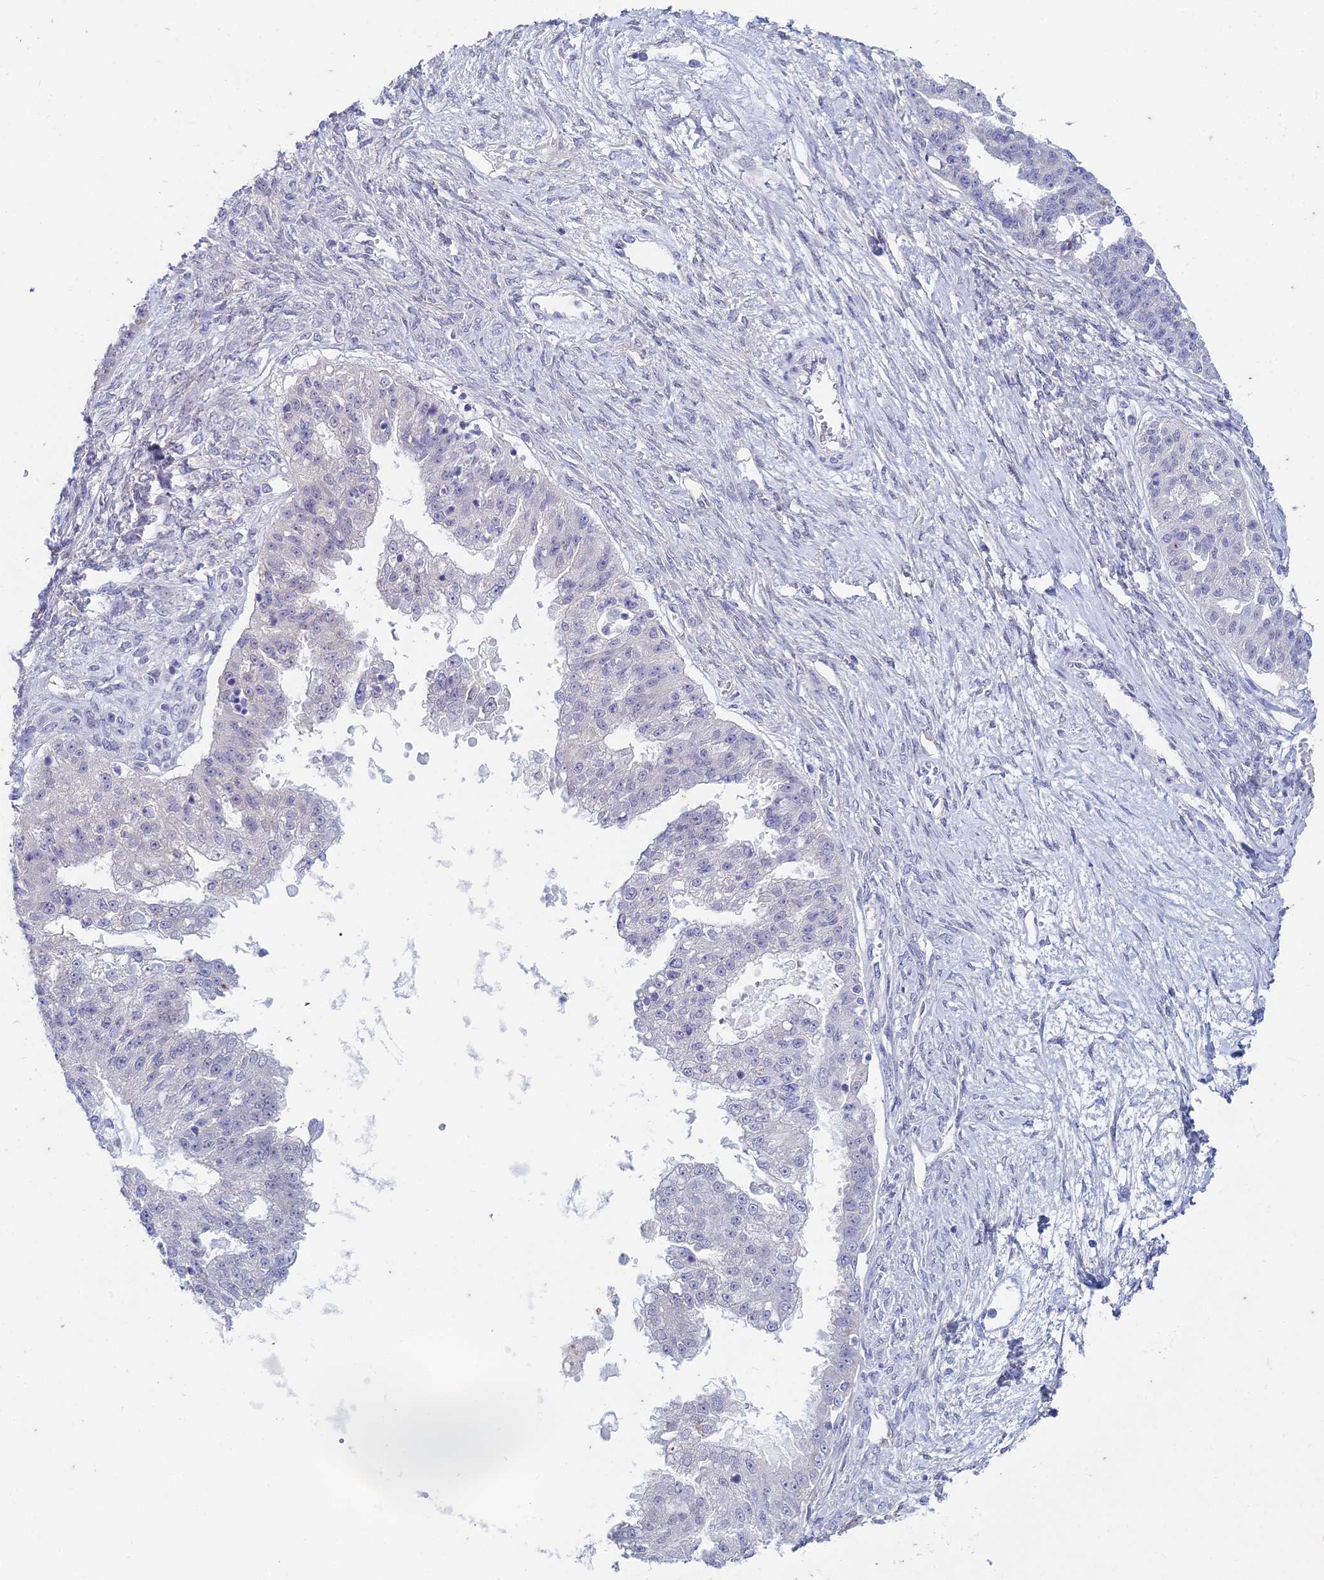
{"staining": {"intensity": "negative", "quantity": "none", "location": "none"}, "tissue": "ovarian cancer", "cell_type": "Tumor cells", "image_type": "cancer", "snomed": [{"axis": "morphology", "description": "Cystadenocarcinoma, serous, NOS"}, {"axis": "topography", "description": "Ovary"}], "caption": "IHC histopathology image of serous cystadenocarcinoma (ovarian) stained for a protein (brown), which displays no staining in tumor cells.", "gene": "EEF2KMT", "patient": {"sex": "female", "age": 58}}